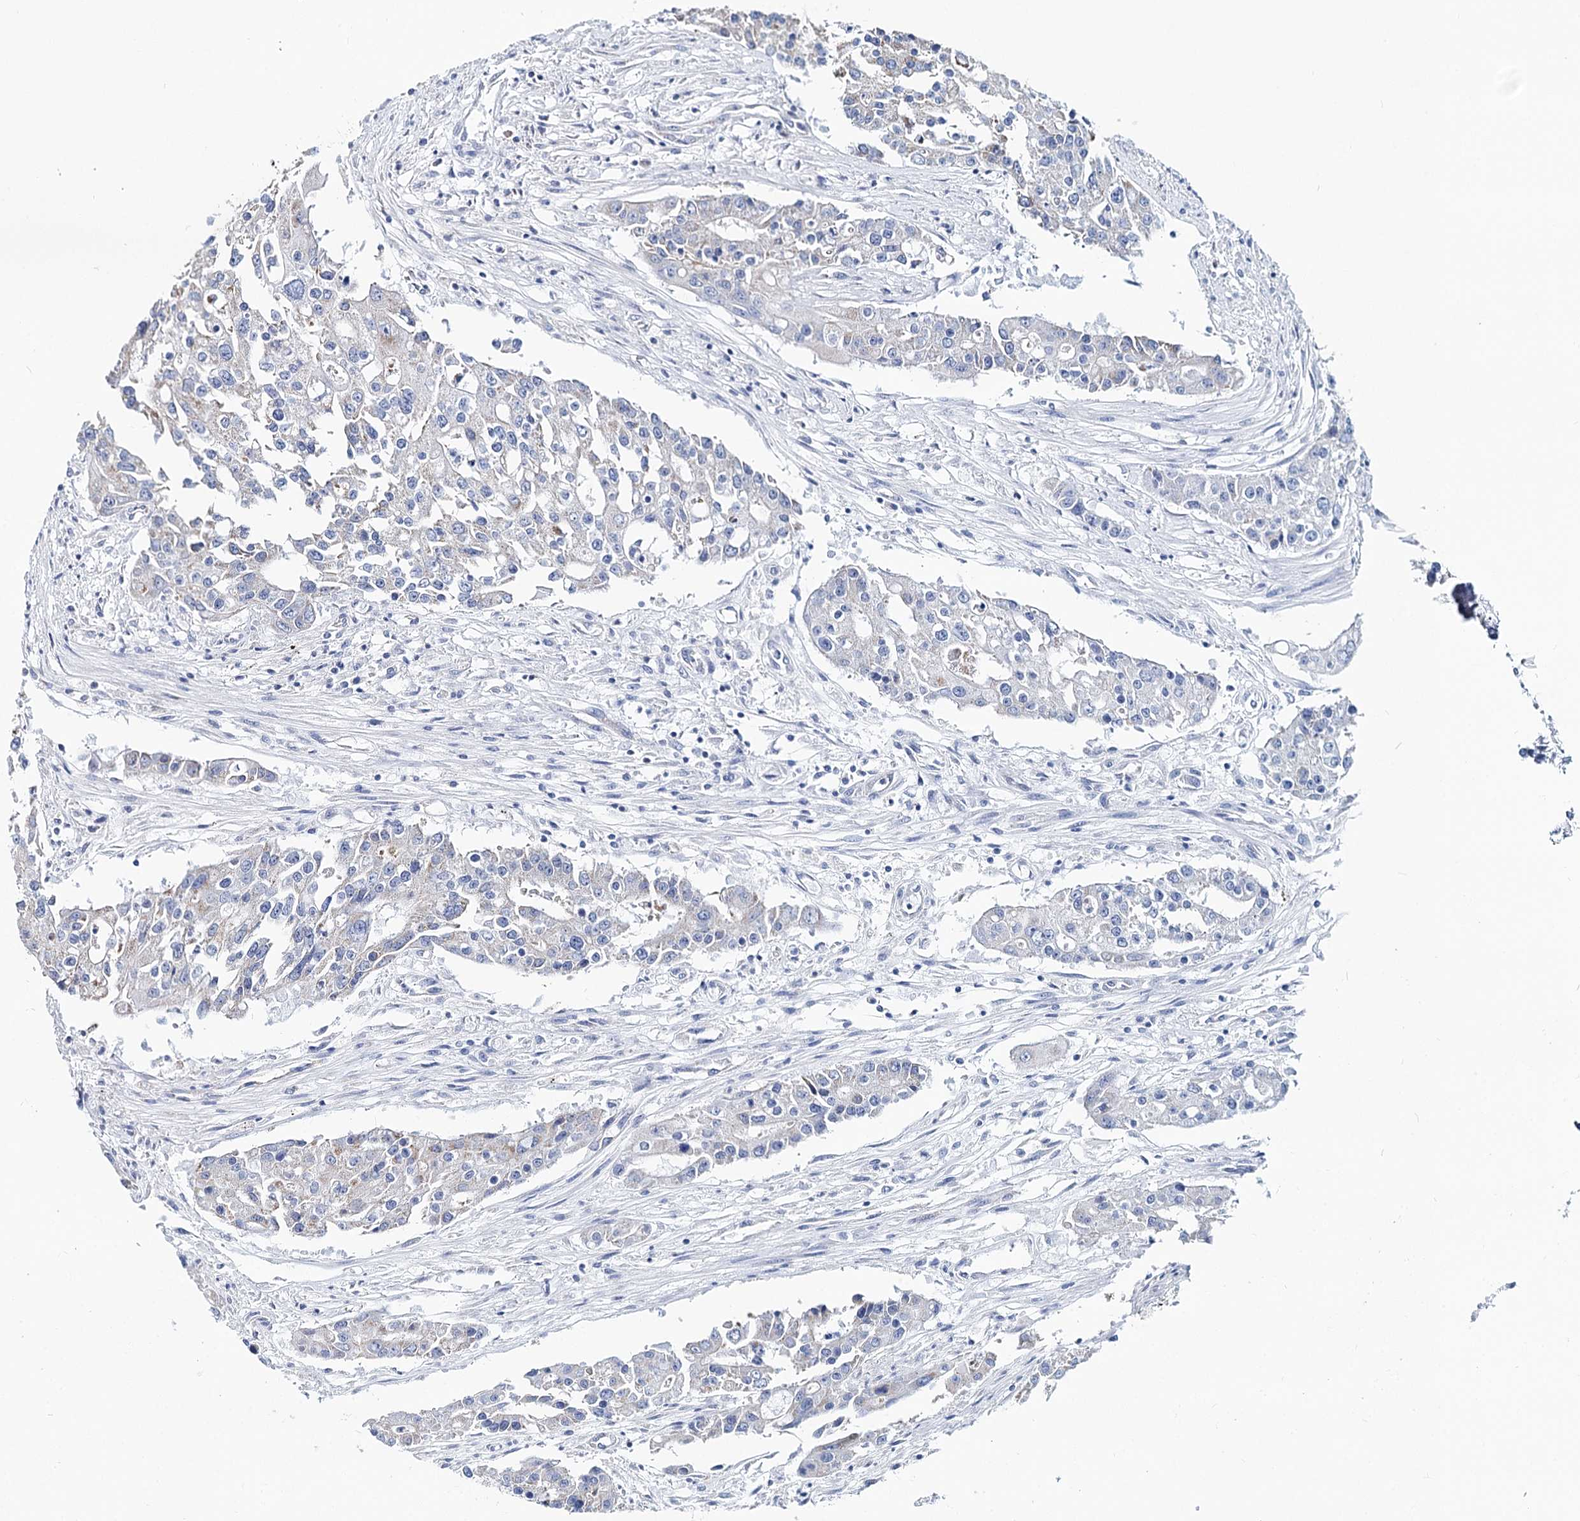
{"staining": {"intensity": "negative", "quantity": "none", "location": "none"}, "tissue": "colorectal cancer", "cell_type": "Tumor cells", "image_type": "cancer", "snomed": [{"axis": "morphology", "description": "Adenocarcinoma, NOS"}, {"axis": "topography", "description": "Colon"}], "caption": "This micrograph is of adenocarcinoma (colorectal) stained with IHC to label a protein in brown with the nuclei are counter-stained blue. There is no positivity in tumor cells.", "gene": "MCCC2", "patient": {"sex": "male", "age": 77}}